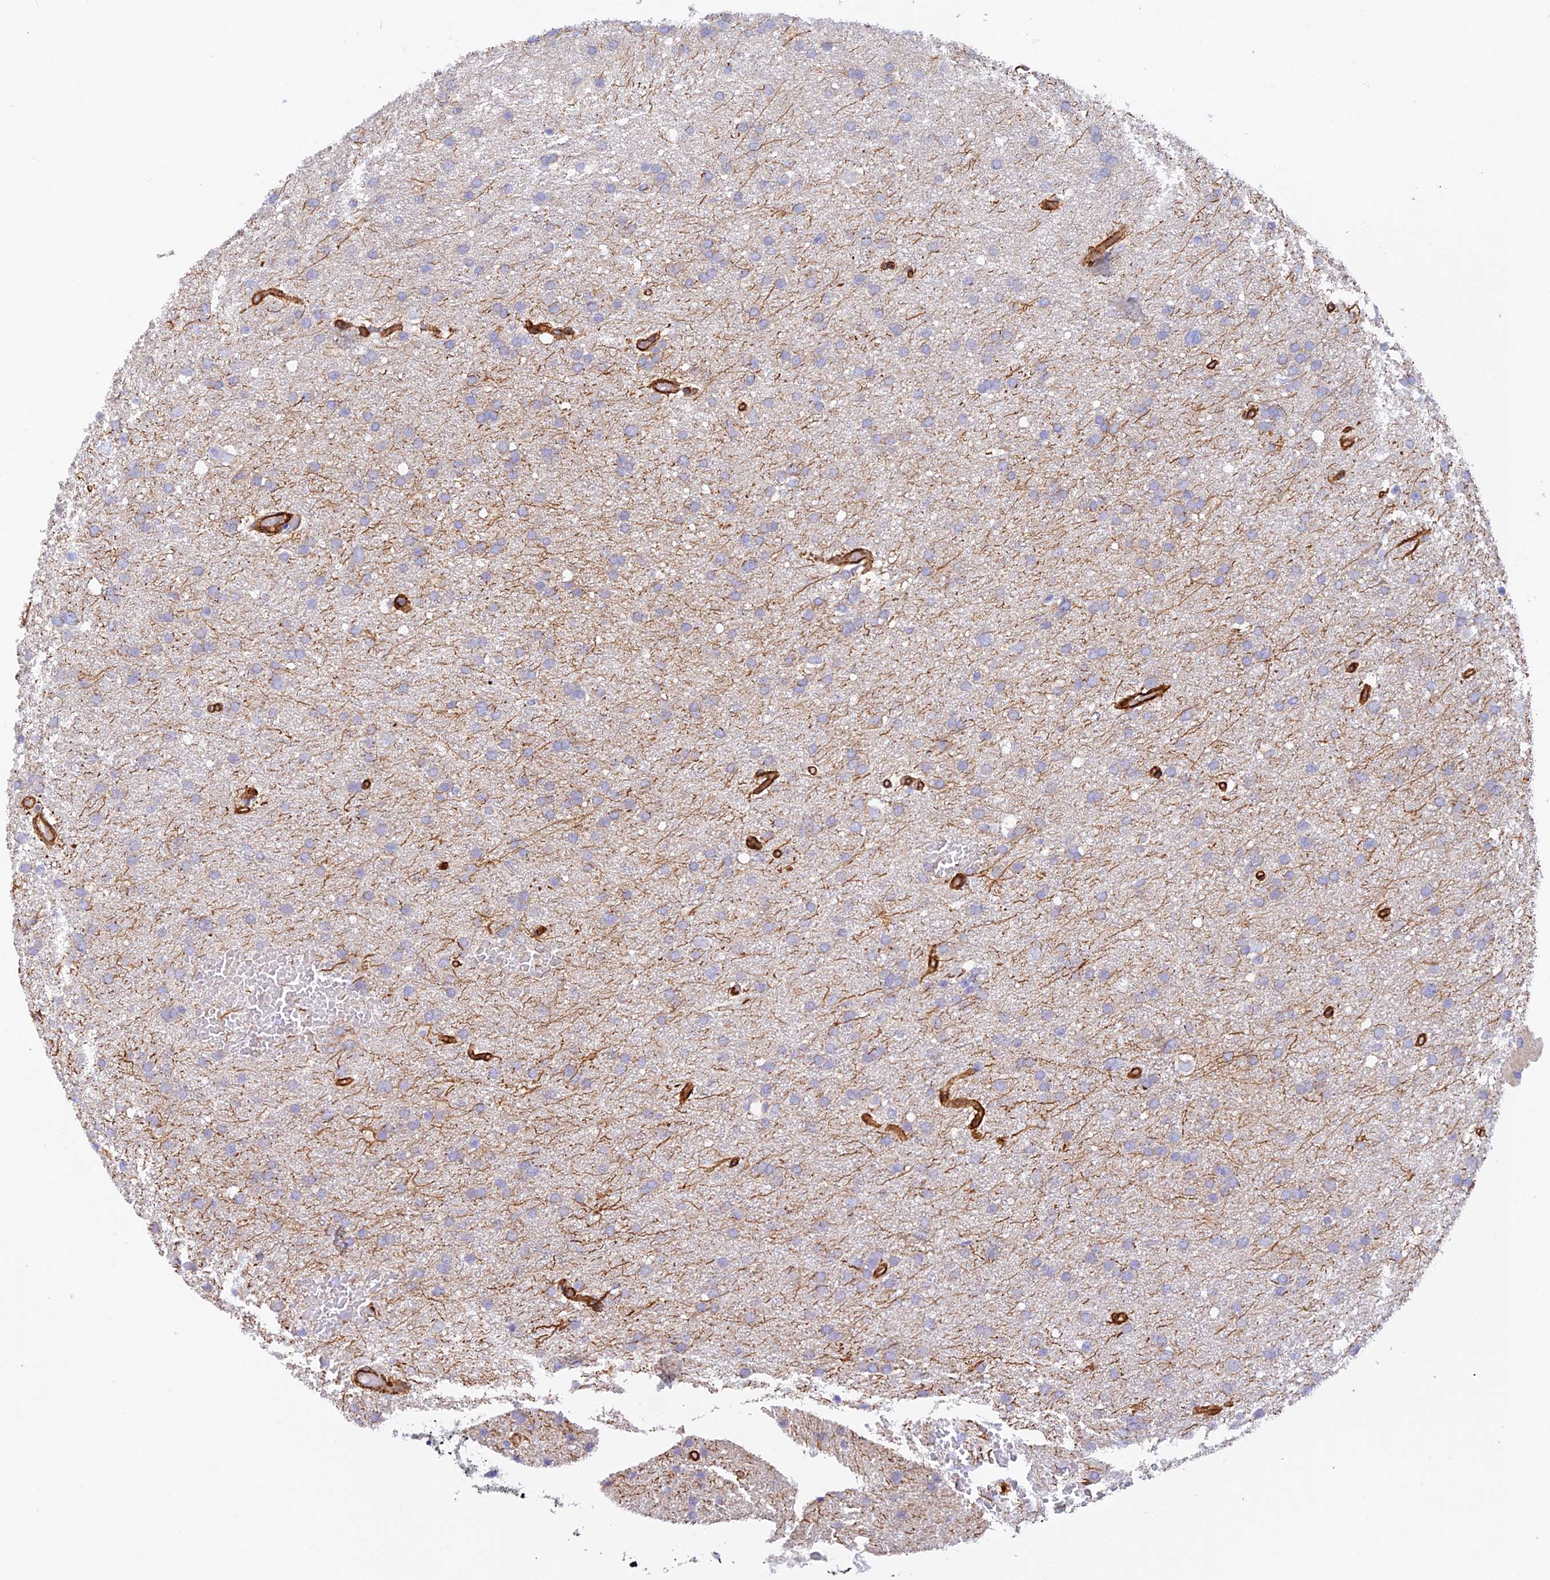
{"staining": {"intensity": "weak", "quantity": ">75%", "location": "cytoplasmic/membranous"}, "tissue": "glioma", "cell_type": "Tumor cells", "image_type": "cancer", "snomed": [{"axis": "morphology", "description": "Glioma, malignant, High grade"}, {"axis": "topography", "description": "Cerebral cortex"}], "caption": "An immunohistochemistry (IHC) micrograph of tumor tissue is shown. Protein staining in brown shows weak cytoplasmic/membranous positivity in malignant glioma (high-grade) within tumor cells.", "gene": "MYO9A", "patient": {"sex": "female", "age": 36}}